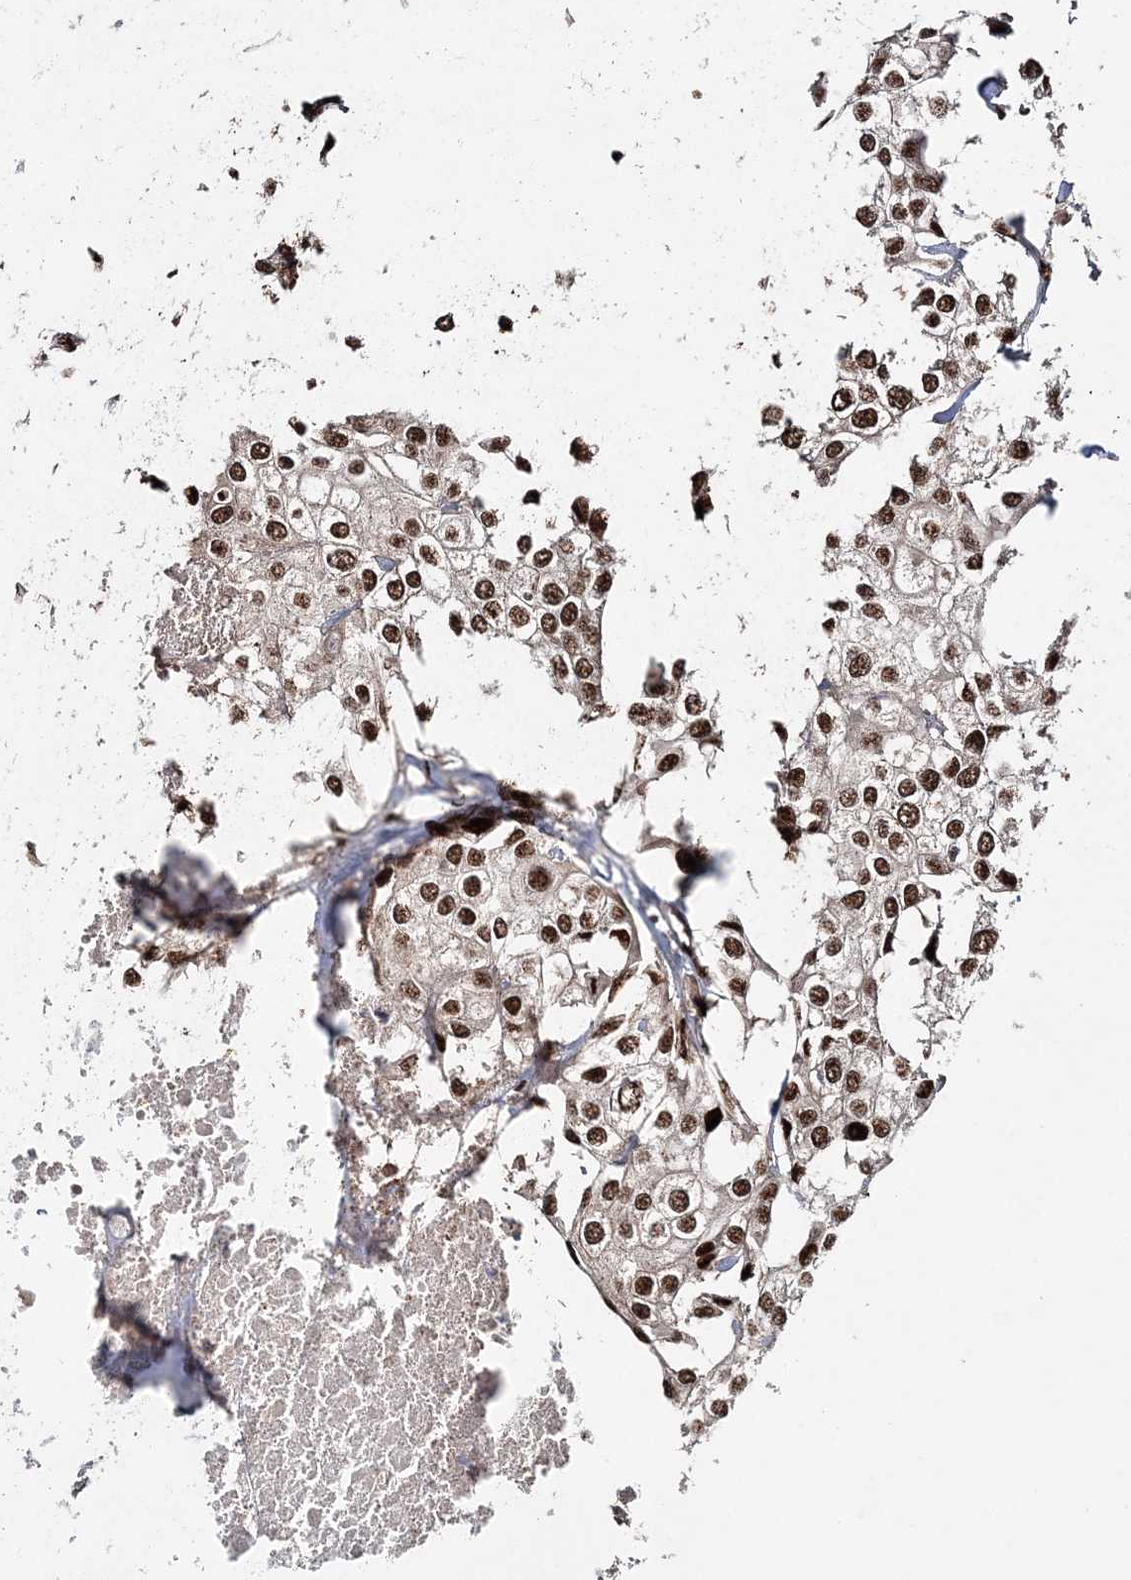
{"staining": {"intensity": "moderate", "quantity": ">75%", "location": "nuclear"}, "tissue": "urothelial cancer", "cell_type": "Tumor cells", "image_type": "cancer", "snomed": [{"axis": "morphology", "description": "Urothelial carcinoma, High grade"}, {"axis": "topography", "description": "Urinary bladder"}], "caption": "High-grade urothelial carcinoma stained with DAB immunohistochemistry reveals medium levels of moderate nuclear positivity in approximately >75% of tumor cells.", "gene": "EXOSC8", "patient": {"sex": "male", "age": 64}}